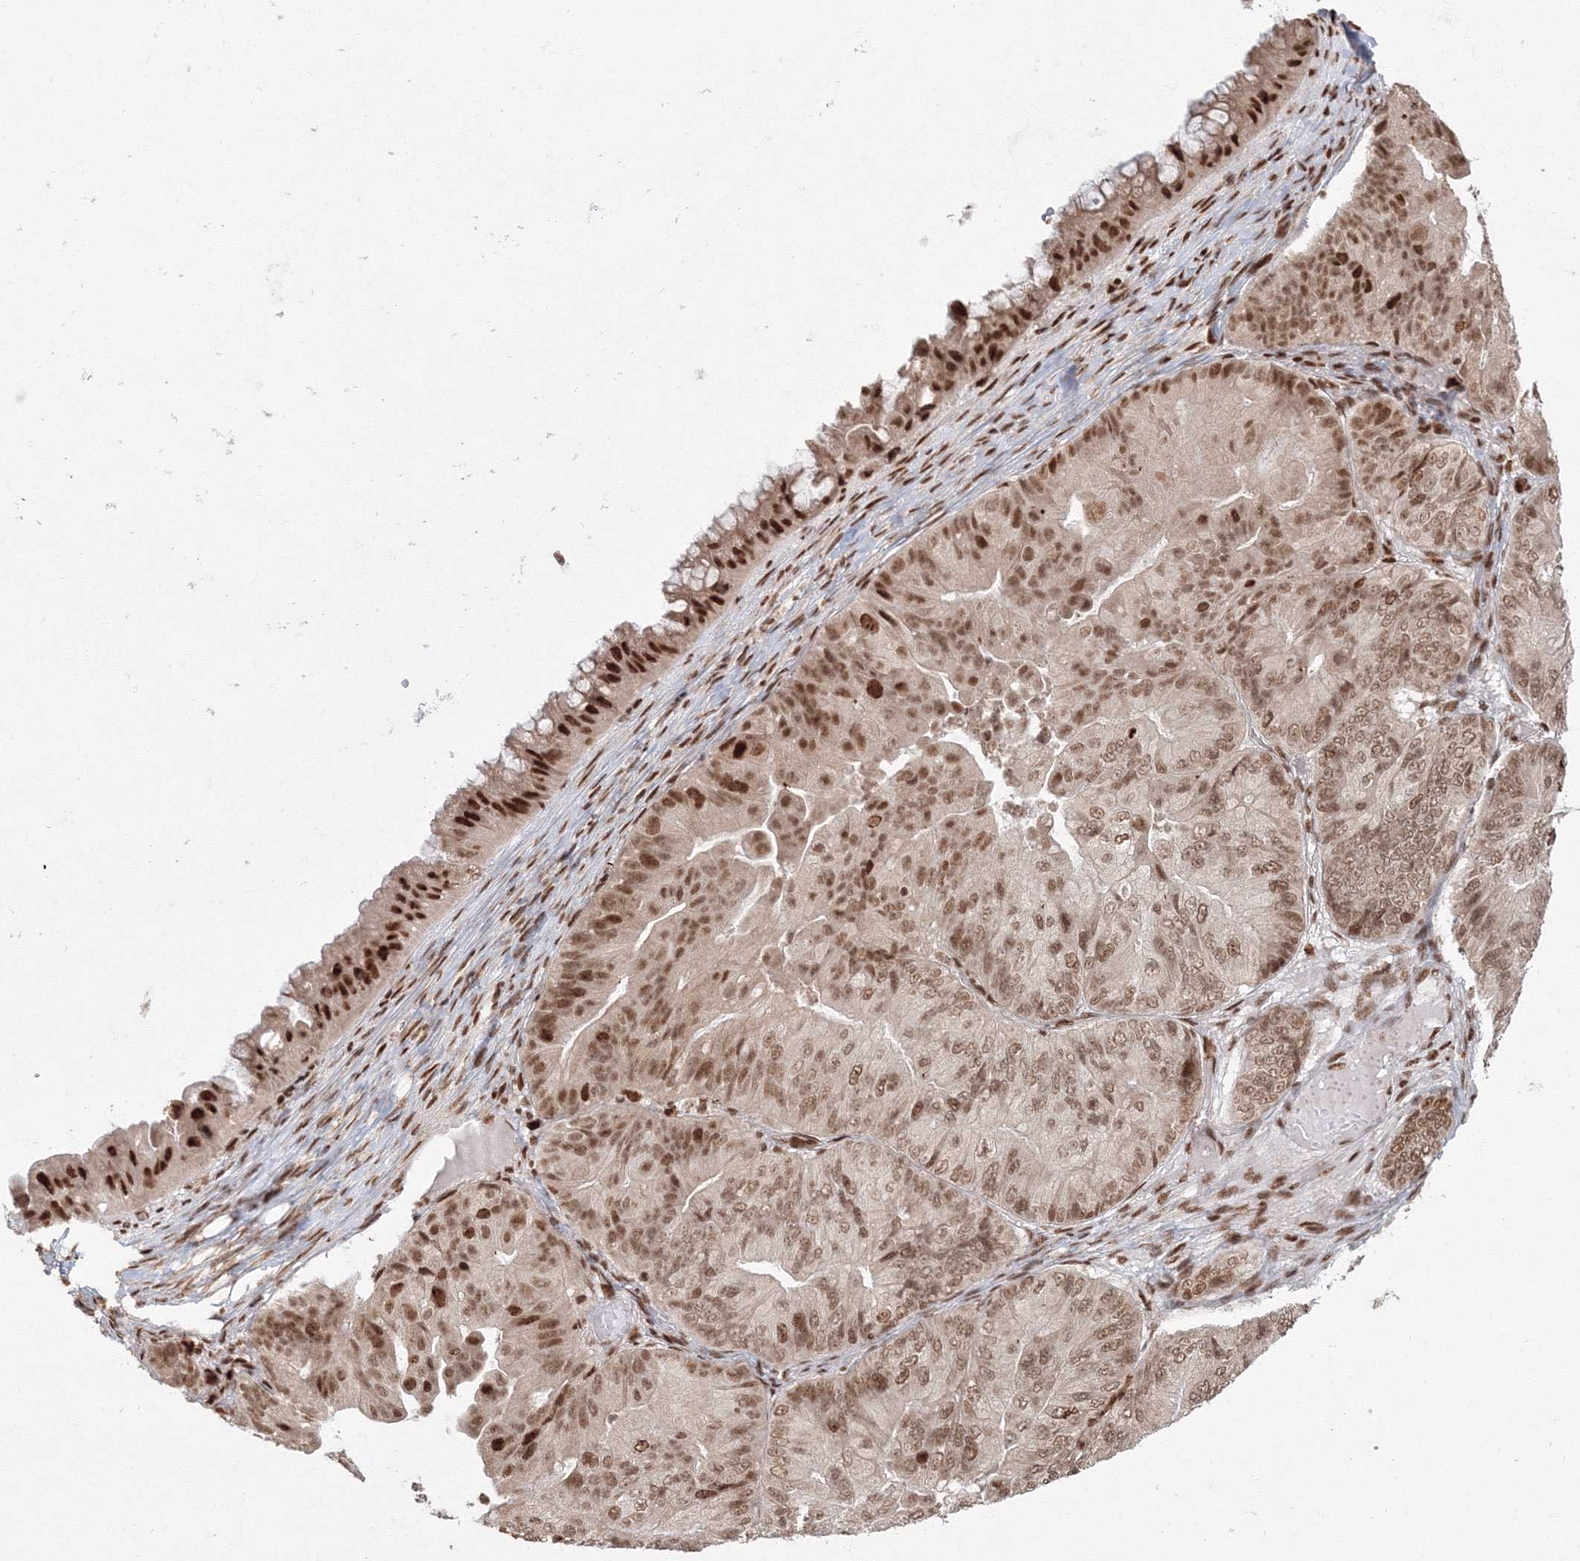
{"staining": {"intensity": "moderate", "quantity": ">75%", "location": "nuclear"}, "tissue": "ovarian cancer", "cell_type": "Tumor cells", "image_type": "cancer", "snomed": [{"axis": "morphology", "description": "Cystadenocarcinoma, mucinous, NOS"}, {"axis": "topography", "description": "Ovary"}], "caption": "This micrograph demonstrates ovarian mucinous cystadenocarcinoma stained with IHC to label a protein in brown. The nuclear of tumor cells show moderate positivity for the protein. Nuclei are counter-stained blue.", "gene": "KIF20A", "patient": {"sex": "female", "age": 61}}